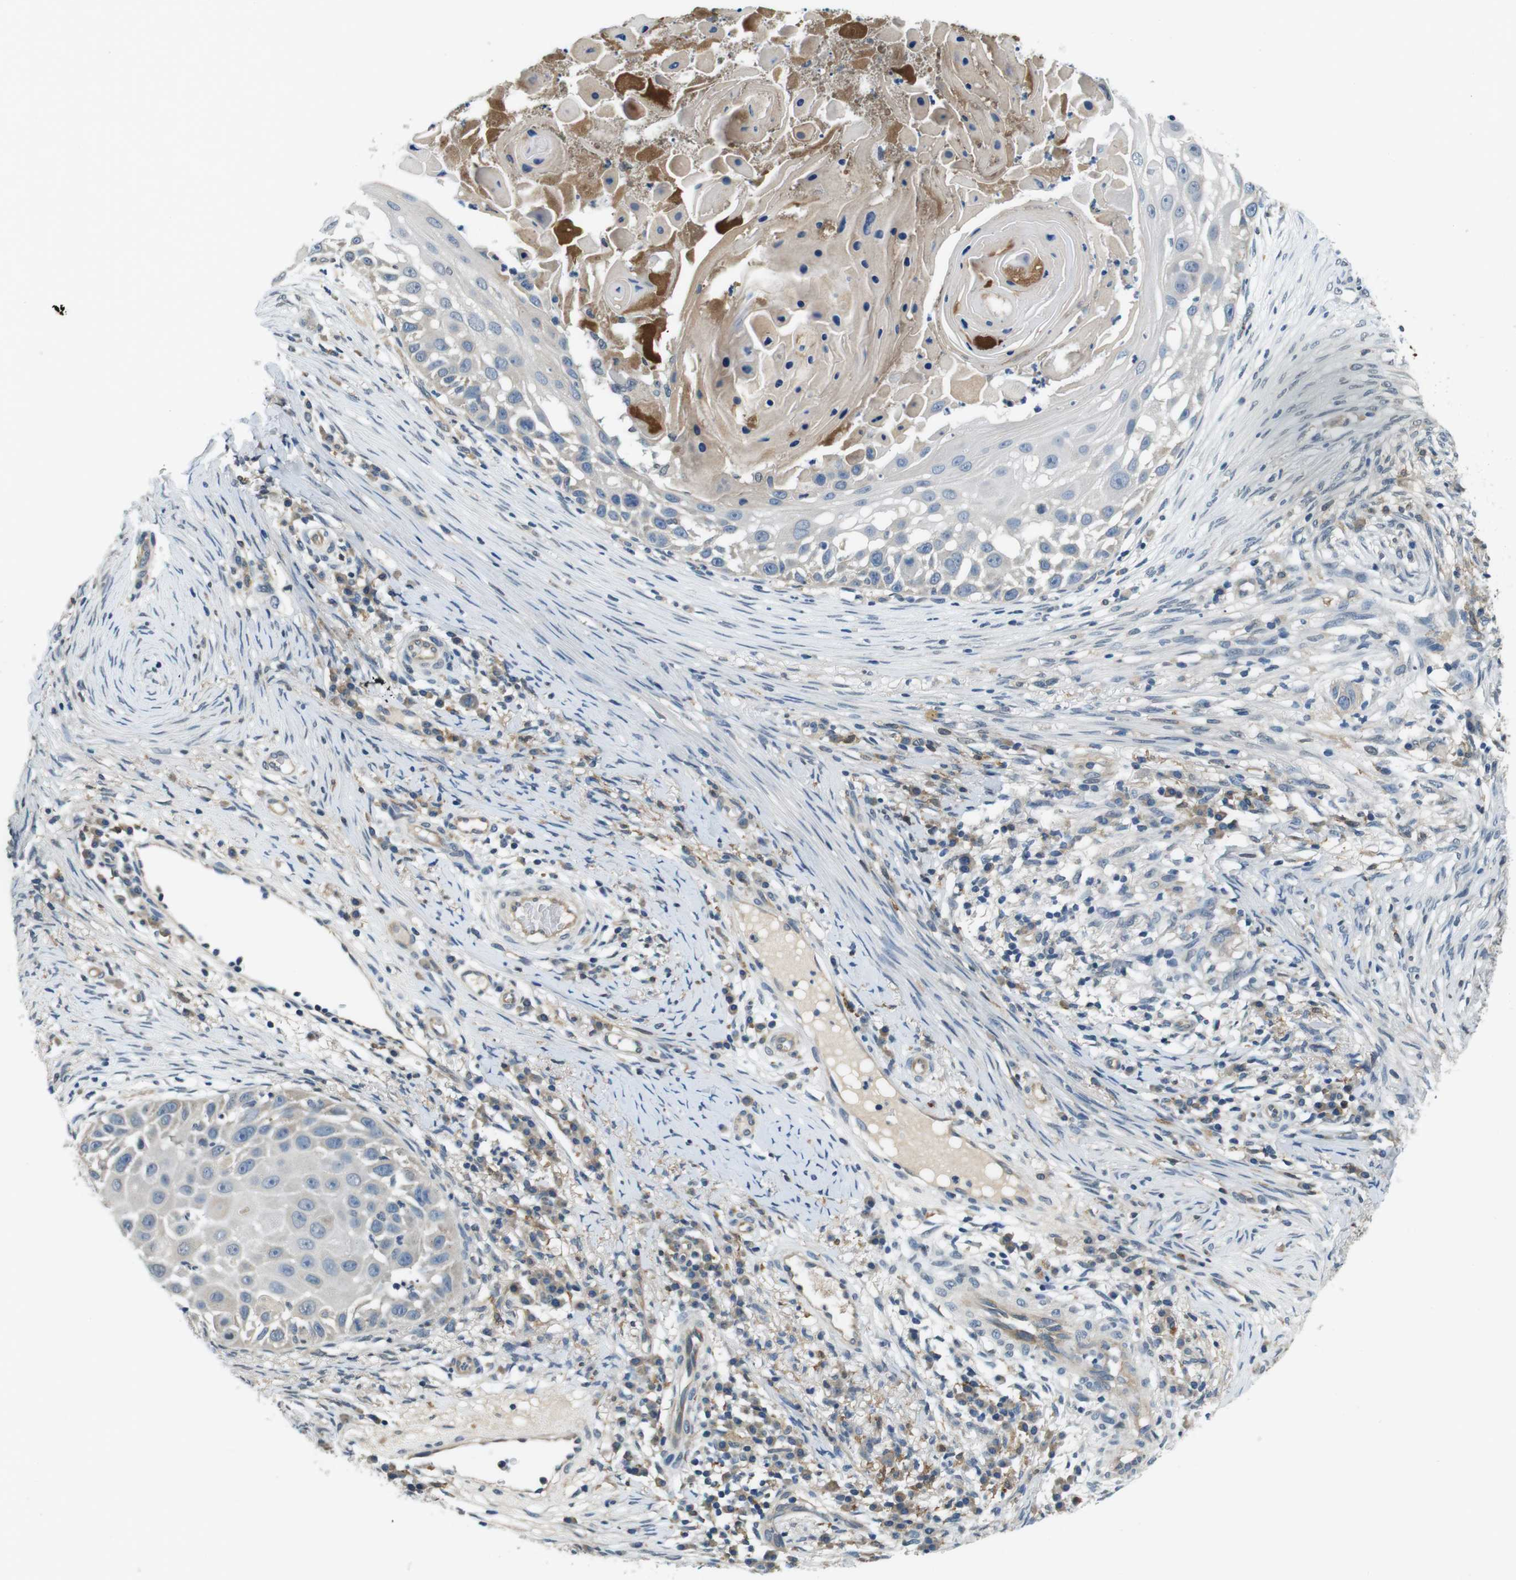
{"staining": {"intensity": "negative", "quantity": "none", "location": "none"}, "tissue": "skin cancer", "cell_type": "Tumor cells", "image_type": "cancer", "snomed": [{"axis": "morphology", "description": "Squamous cell carcinoma, NOS"}, {"axis": "topography", "description": "Skin"}], "caption": "Immunohistochemistry (IHC) image of neoplastic tissue: skin cancer (squamous cell carcinoma) stained with DAB (3,3'-diaminobenzidine) reveals no significant protein staining in tumor cells.", "gene": "CD163L1", "patient": {"sex": "female", "age": 44}}